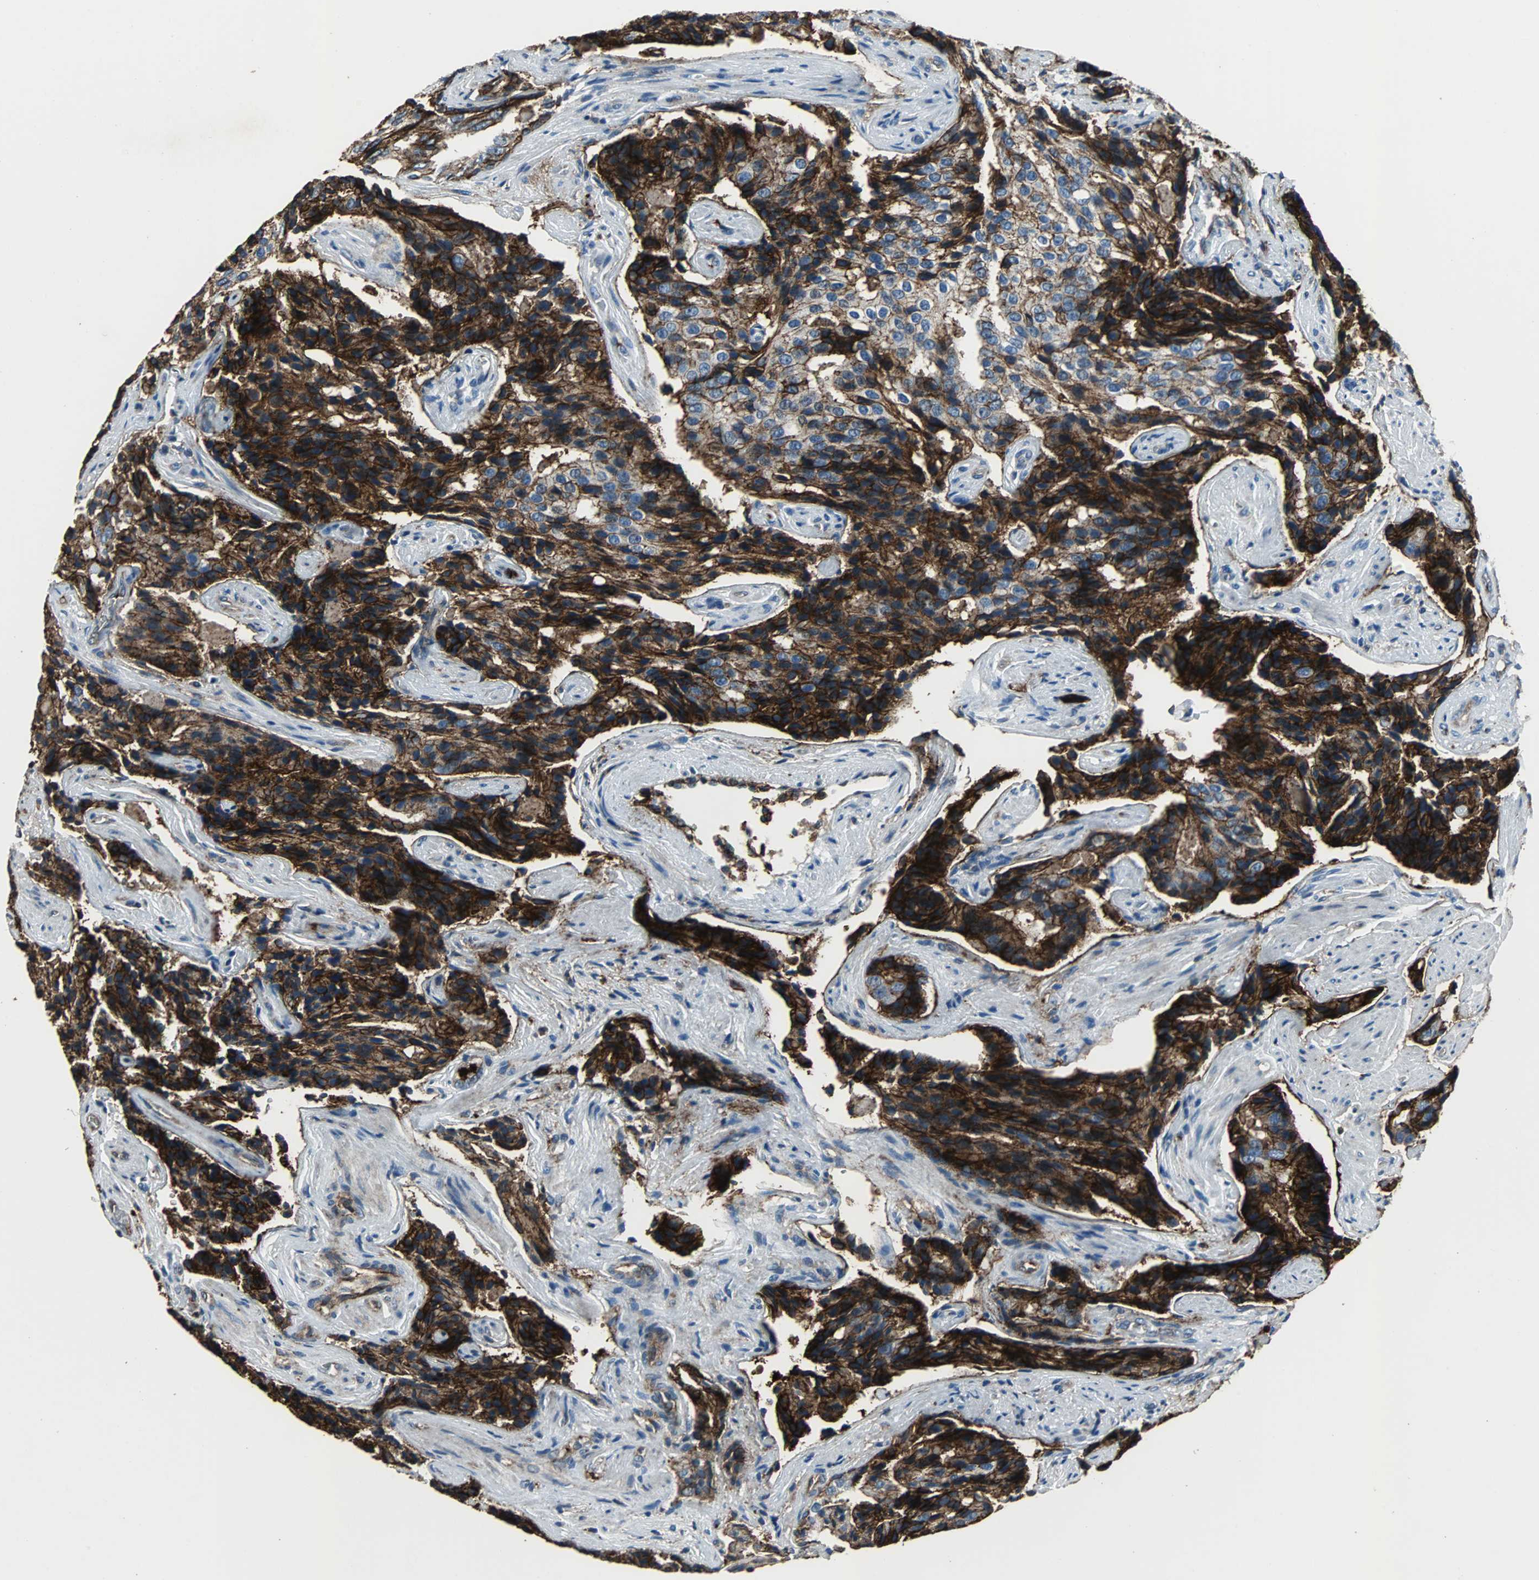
{"staining": {"intensity": "strong", "quantity": ">75%", "location": "cytoplasmic/membranous"}, "tissue": "prostate cancer", "cell_type": "Tumor cells", "image_type": "cancer", "snomed": [{"axis": "morphology", "description": "Adenocarcinoma, High grade"}, {"axis": "topography", "description": "Prostate"}], "caption": "The immunohistochemical stain highlights strong cytoplasmic/membranous expression in tumor cells of prostate cancer (high-grade adenocarcinoma) tissue.", "gene": "F11R", "patient": {"sex": "male", "age": 58}}